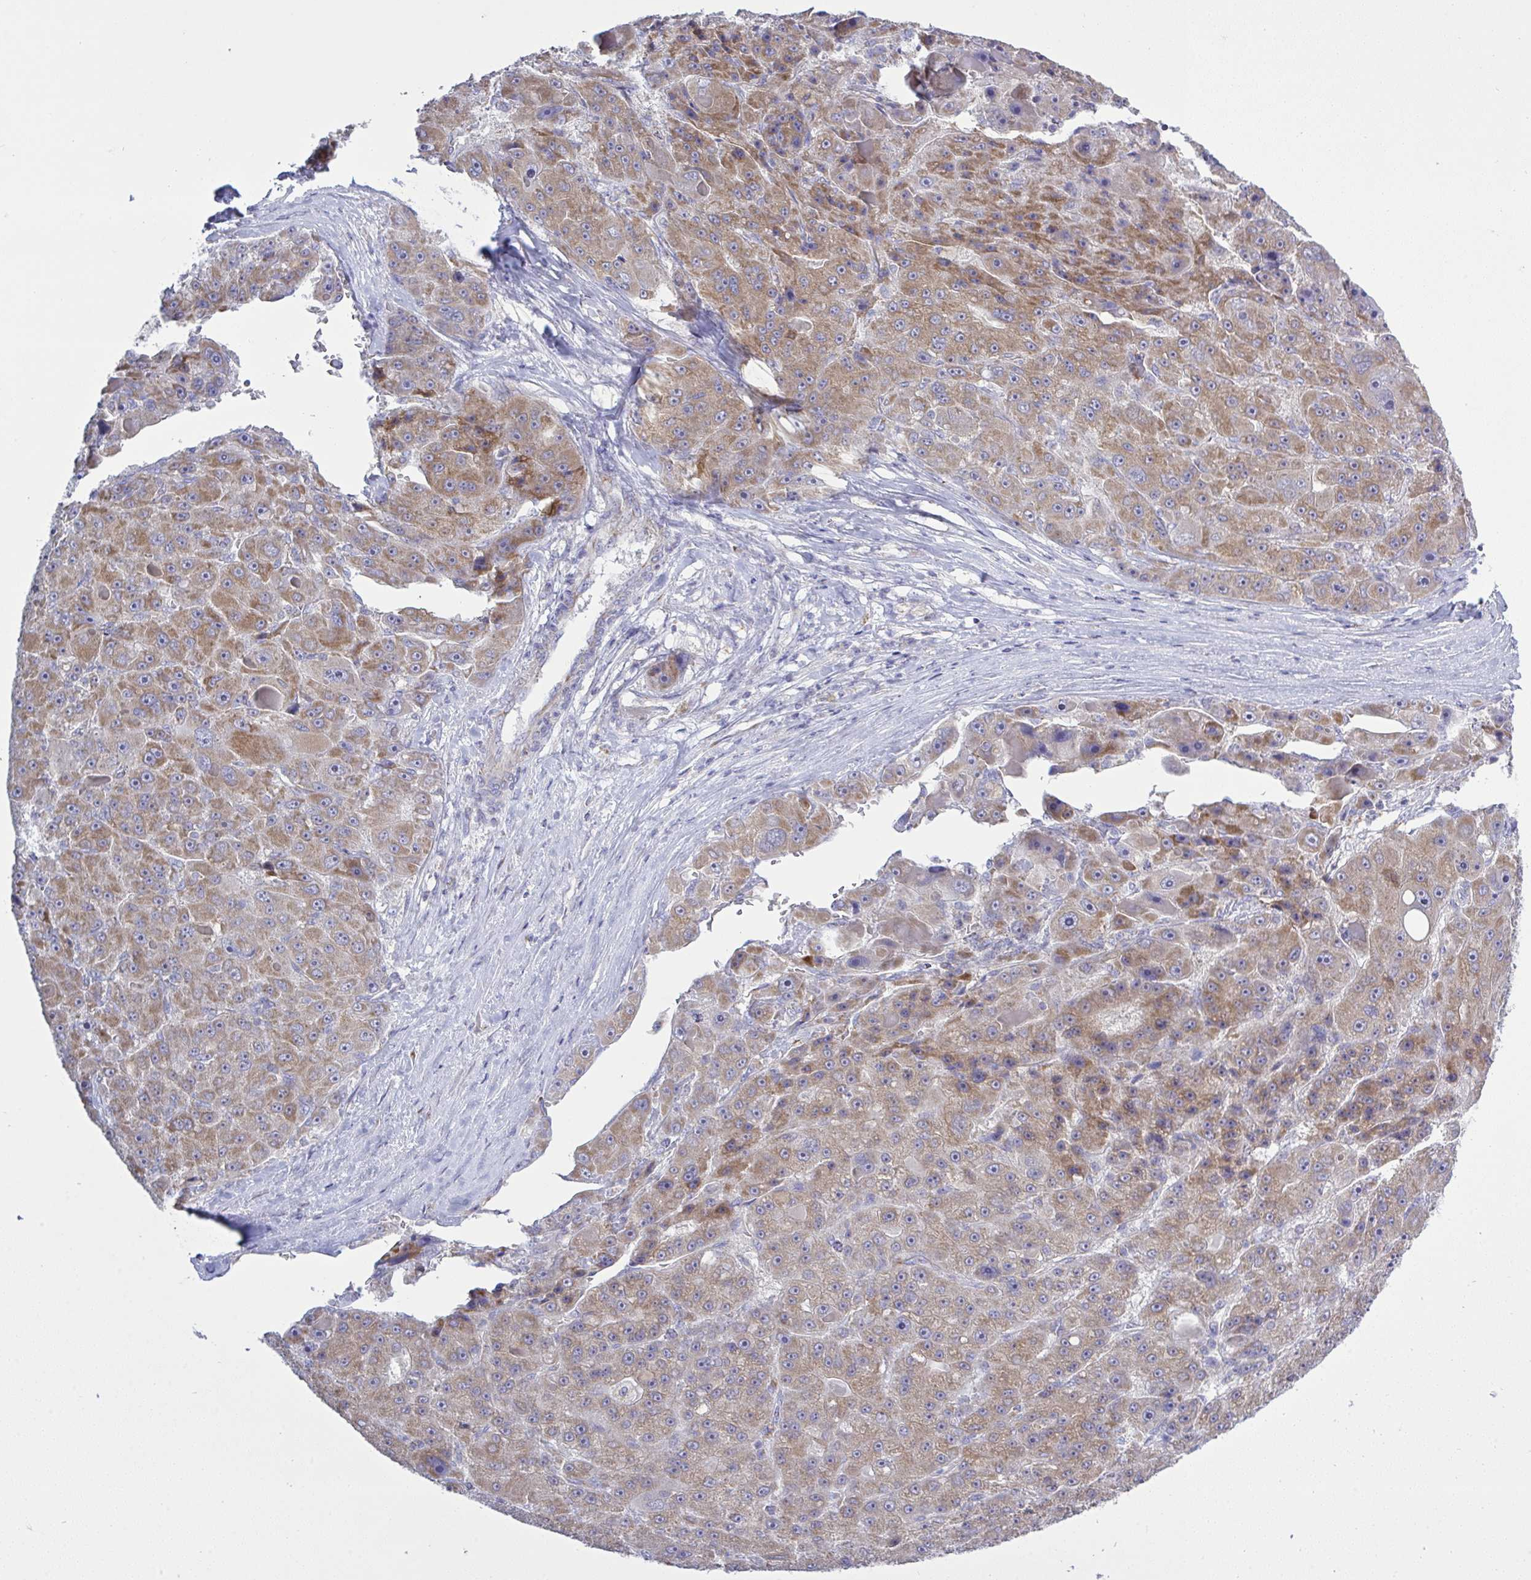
{"staining": {"intensity": "moderate", "quantity": ">75%", "location": "cytoplasmic/membranous"}, "tissue": "liver cancer", "cell_type": "Tumor cells", "image_type": "cancer", "snomed": [{"axis": "morphology", "description": "Carcinoma, Hepatocellular, NOS"}, {"axis": "topography", "description": "Liver"}], "caption": "This histopathology image reveals IHC staining of human hepatocellular carcinoma (liver), with medium moderate cytoplasmic/membranous staining in about >75% of tumor cells.", "gene": "NDUFA7", "patient": {"sex": "male", "age": 76}}